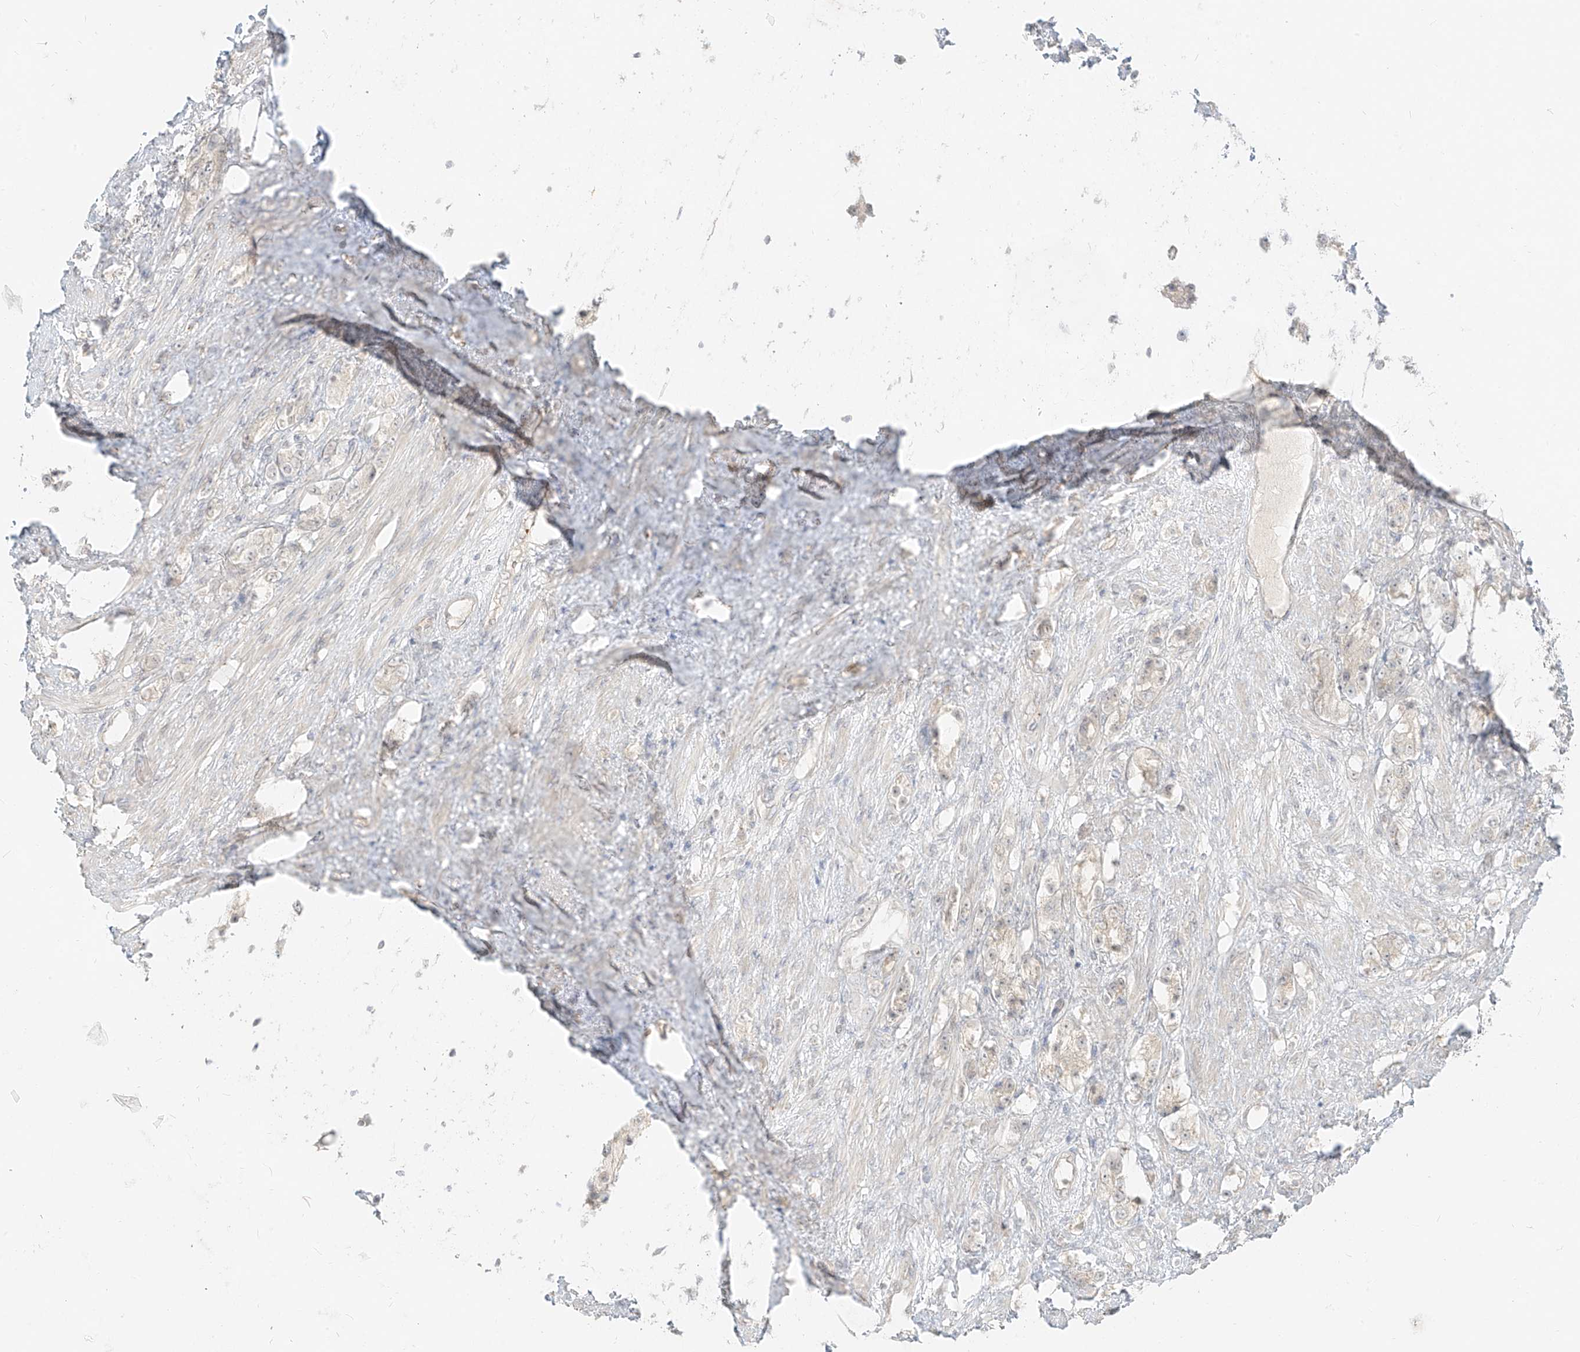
{"staining": {"intensity": "negative", "quantity": "none", "location": "none"}, "tissue": "prostate cancer", "cell_type": "Tumor cells", "image_type": "cancer", "snomed": [{"axis": "morphology", "description": "Adenocarcinoma, High grade"}, {"axis": "topography", "description": "Prostate"}], "caption": "An image of human high-grade adenocarcinoma (prostate) is negative for staining in tumor cells. Nuclei are stained in blue.", "gene": "LIPT1", "patient": {"sex": "male", "age": 63}}